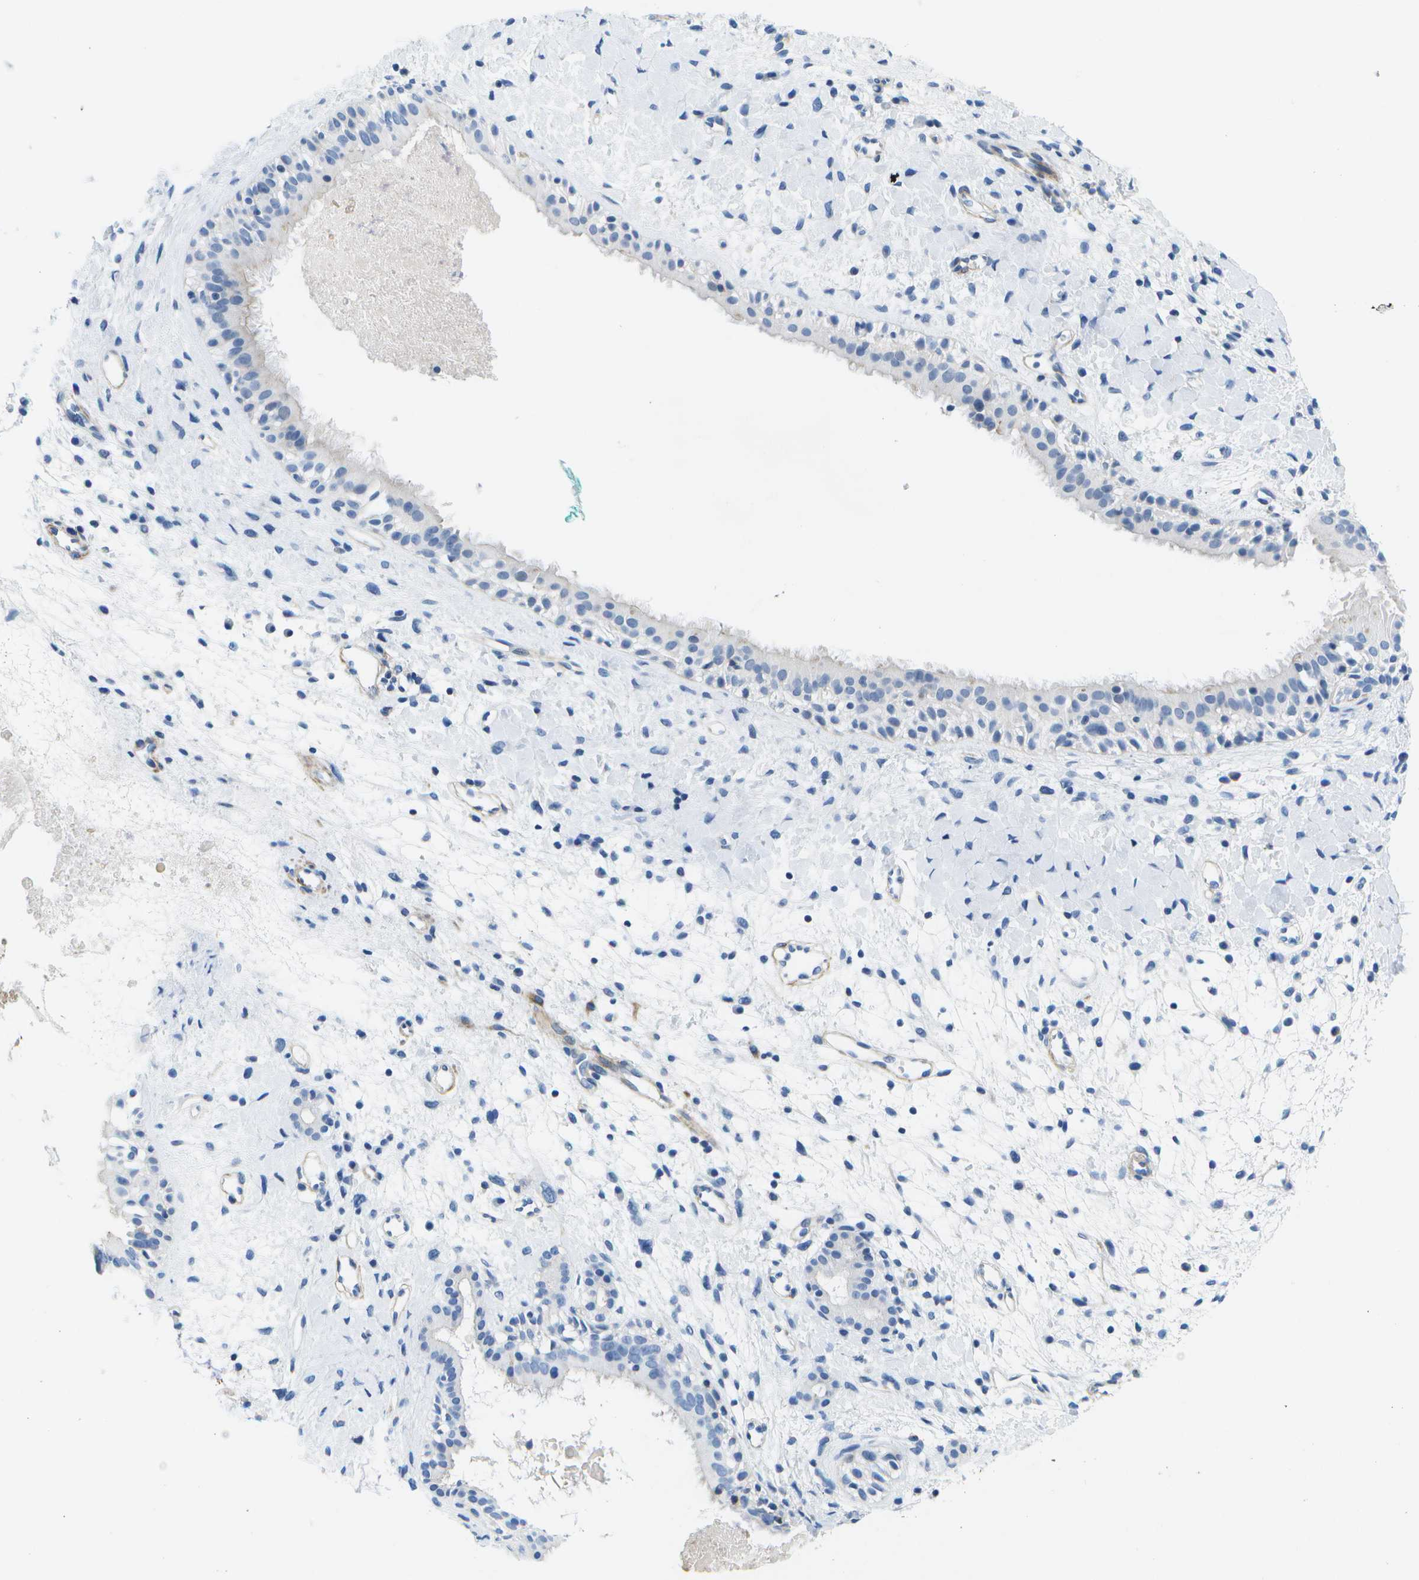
{"staining": {"intensity": "negative", "quantity": "none", "location": "none"}, "tissue": "nasopharynx", "cell_type": "Respiratory epithelial cells", "image_type": "normal", "snomed": [{"axis": "morphology", "description": "Normal tissue, NOS"}, {"axis": "topography", "description": "Nasopharynx"}], "caption": "Histopathology image shows no significant protein staining in respiratory epithelial cells of unremarkable nasopharynx. The staining is performed using DAB (3,3'-diaminobenzidine) brown chromogen with nuclei counter-stained in using hematoxylin.", "gene": "ADGRG6", "patient": {"sex": "male", "age": 22}}